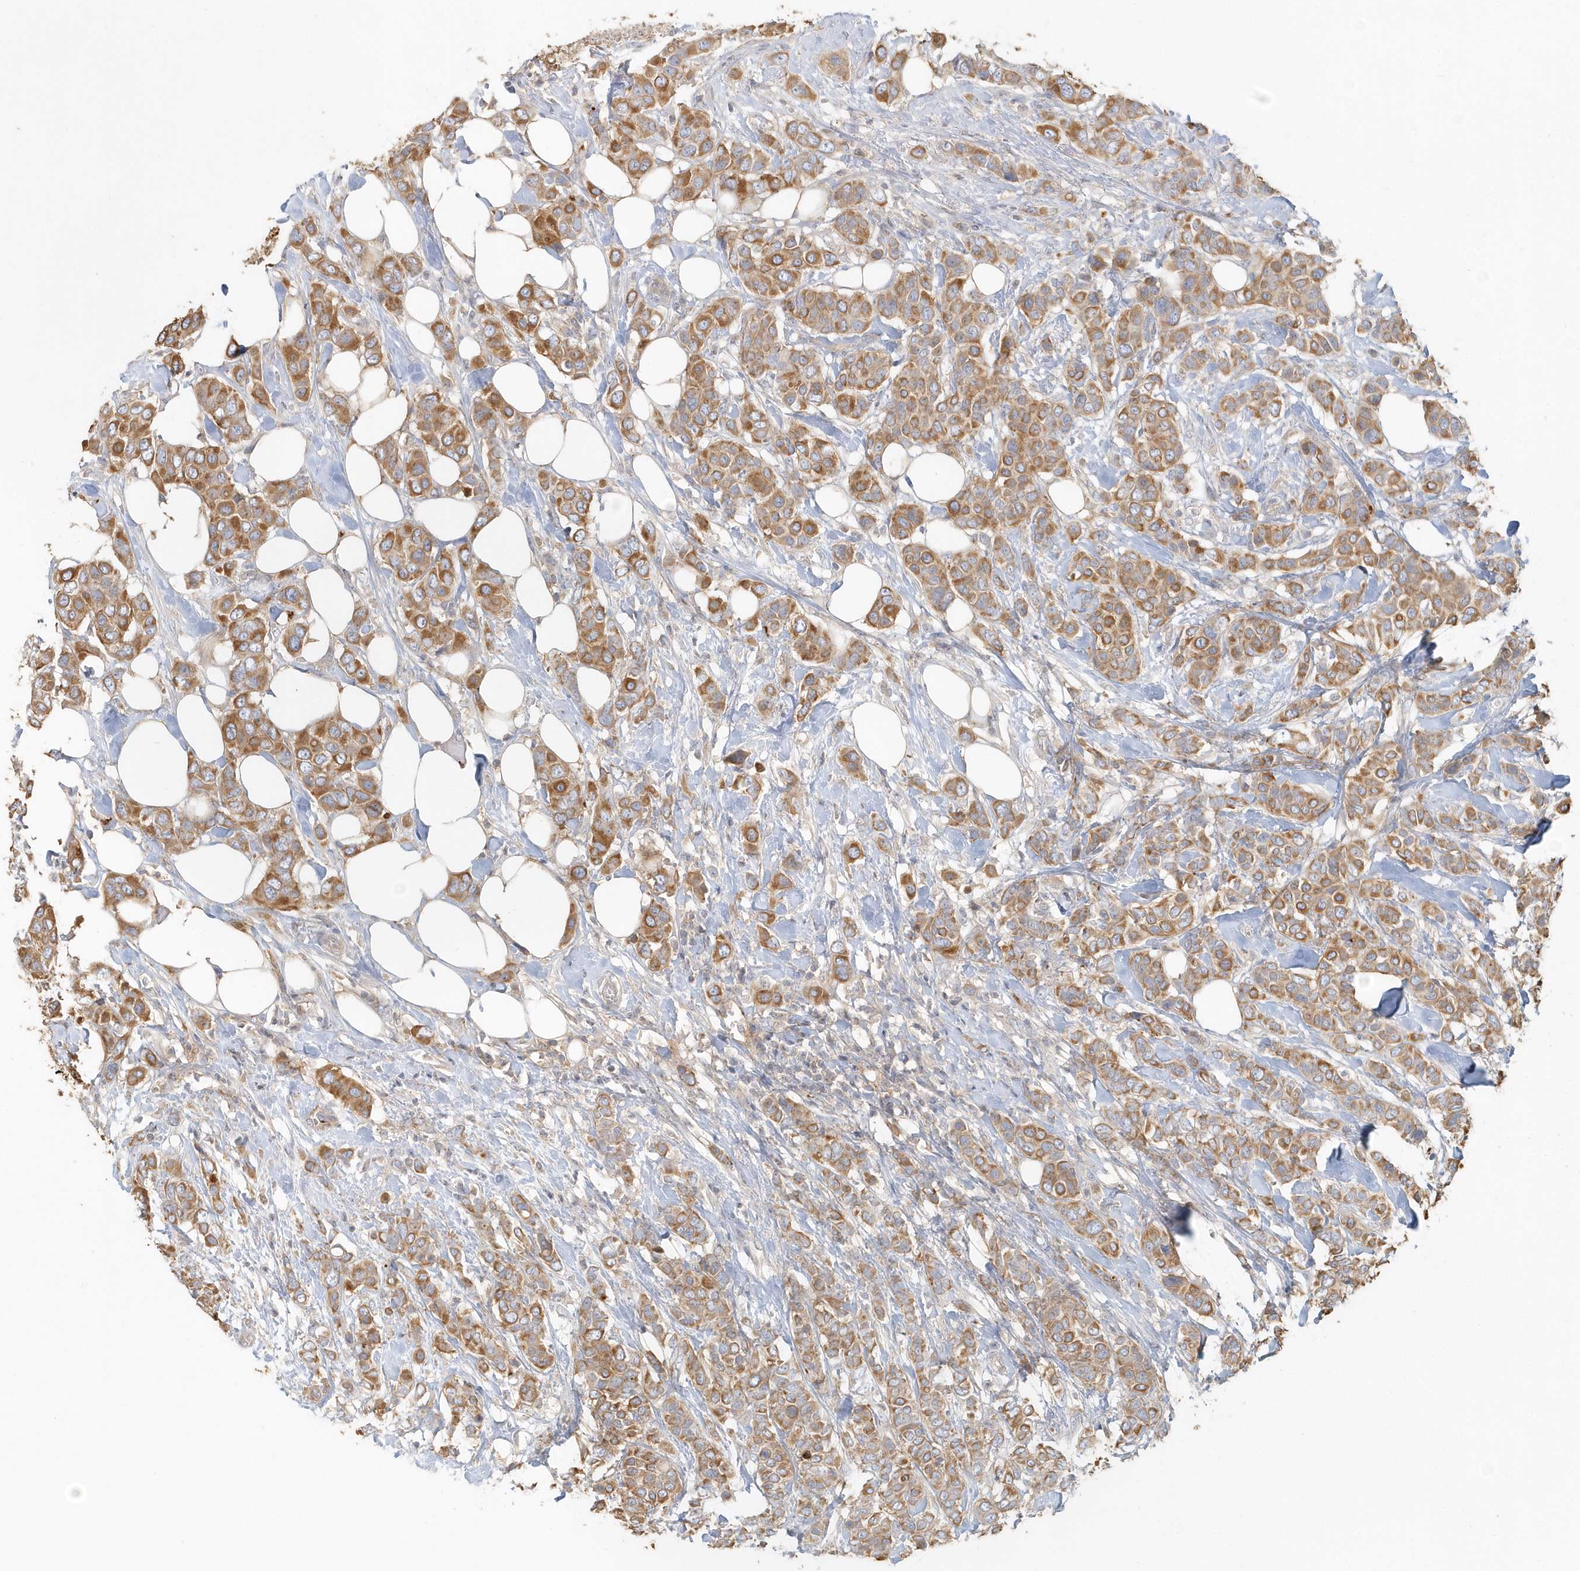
{"staining": {"intensity": "moderate", "quantity": ">75%", "location": "cytoplasmic/membranous"}, "tissue": "breast cancer", "cell_type": "Tumor cells", "image_type": "cancer", "snomed": [{"axis": "morphology", "description": "Lobular carcinoma"}, {"axis": "topography", "description": "Breast"}], "caption": "Breast lobular carcinoma was stained to show a protein in brown. There is medium levels of moderate cytoplasmic/membranous expression in about >75% of tumor cells. (Stains: DAB (3,3'-diaminobenzidine) in brown, nuclei in blue, Microscopy: brightfield microscopy at high magnification).", "gene": "MMRN1", "patient": {"sex": "female", "age": 51}}